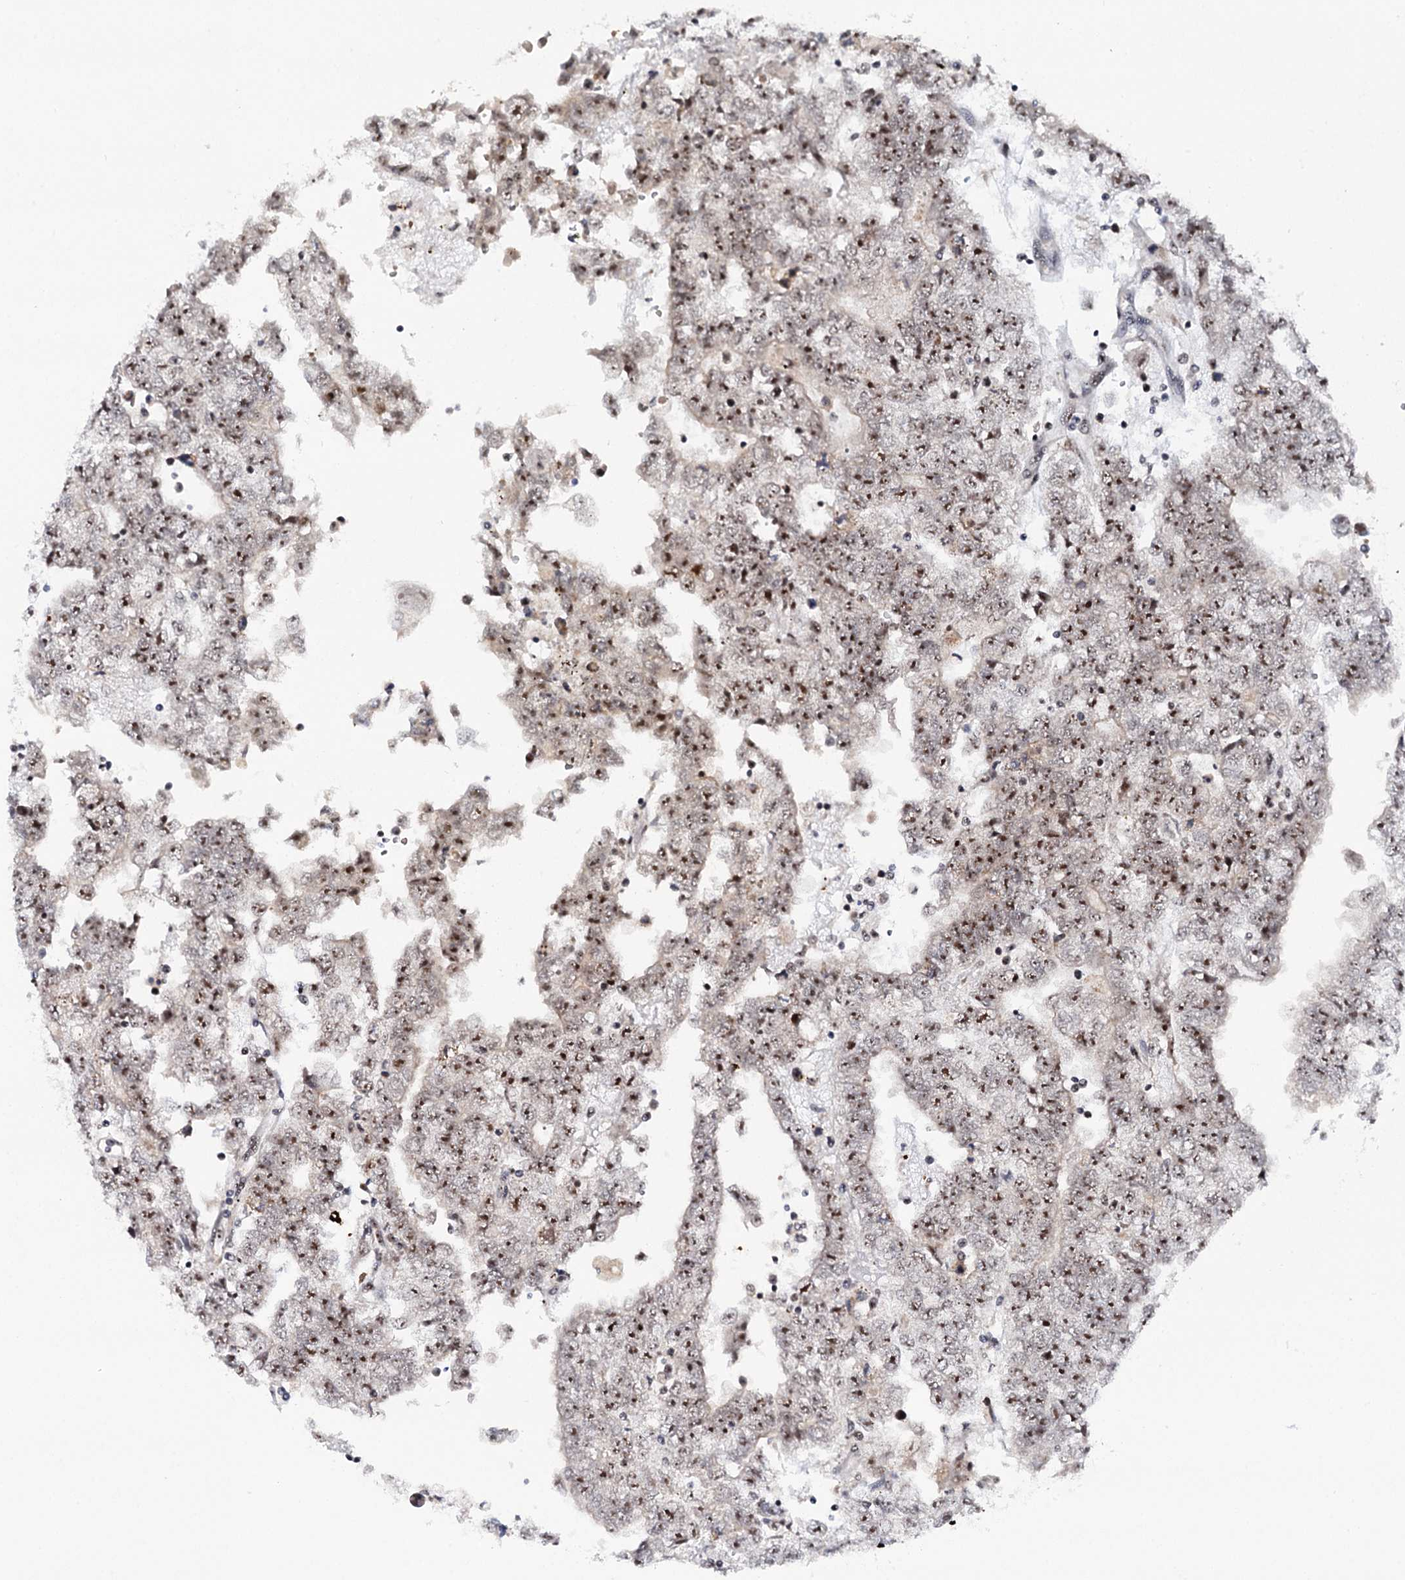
{"staining": {"intensity": "moderate", "quantity": ">75%", "location": "nuclear"}, "tissue": "testis cancer", "cell_type": "Tumor cells", "image_type": "cancer", "snomed": [{"axis": "morphology", "description": "Carcinoma, Embryonal, NOS"}, {"axis": "topography", "description": "Testis"}], "caption": "IHC photomicrograph of human testis embryonal carcinoma stained for a protein (brown), which shows medium levels of moderate nuclear positivity in about >75% of tumor cells.", "gene": "BUD13", "patient": {"sex": "male", "age": 25}}